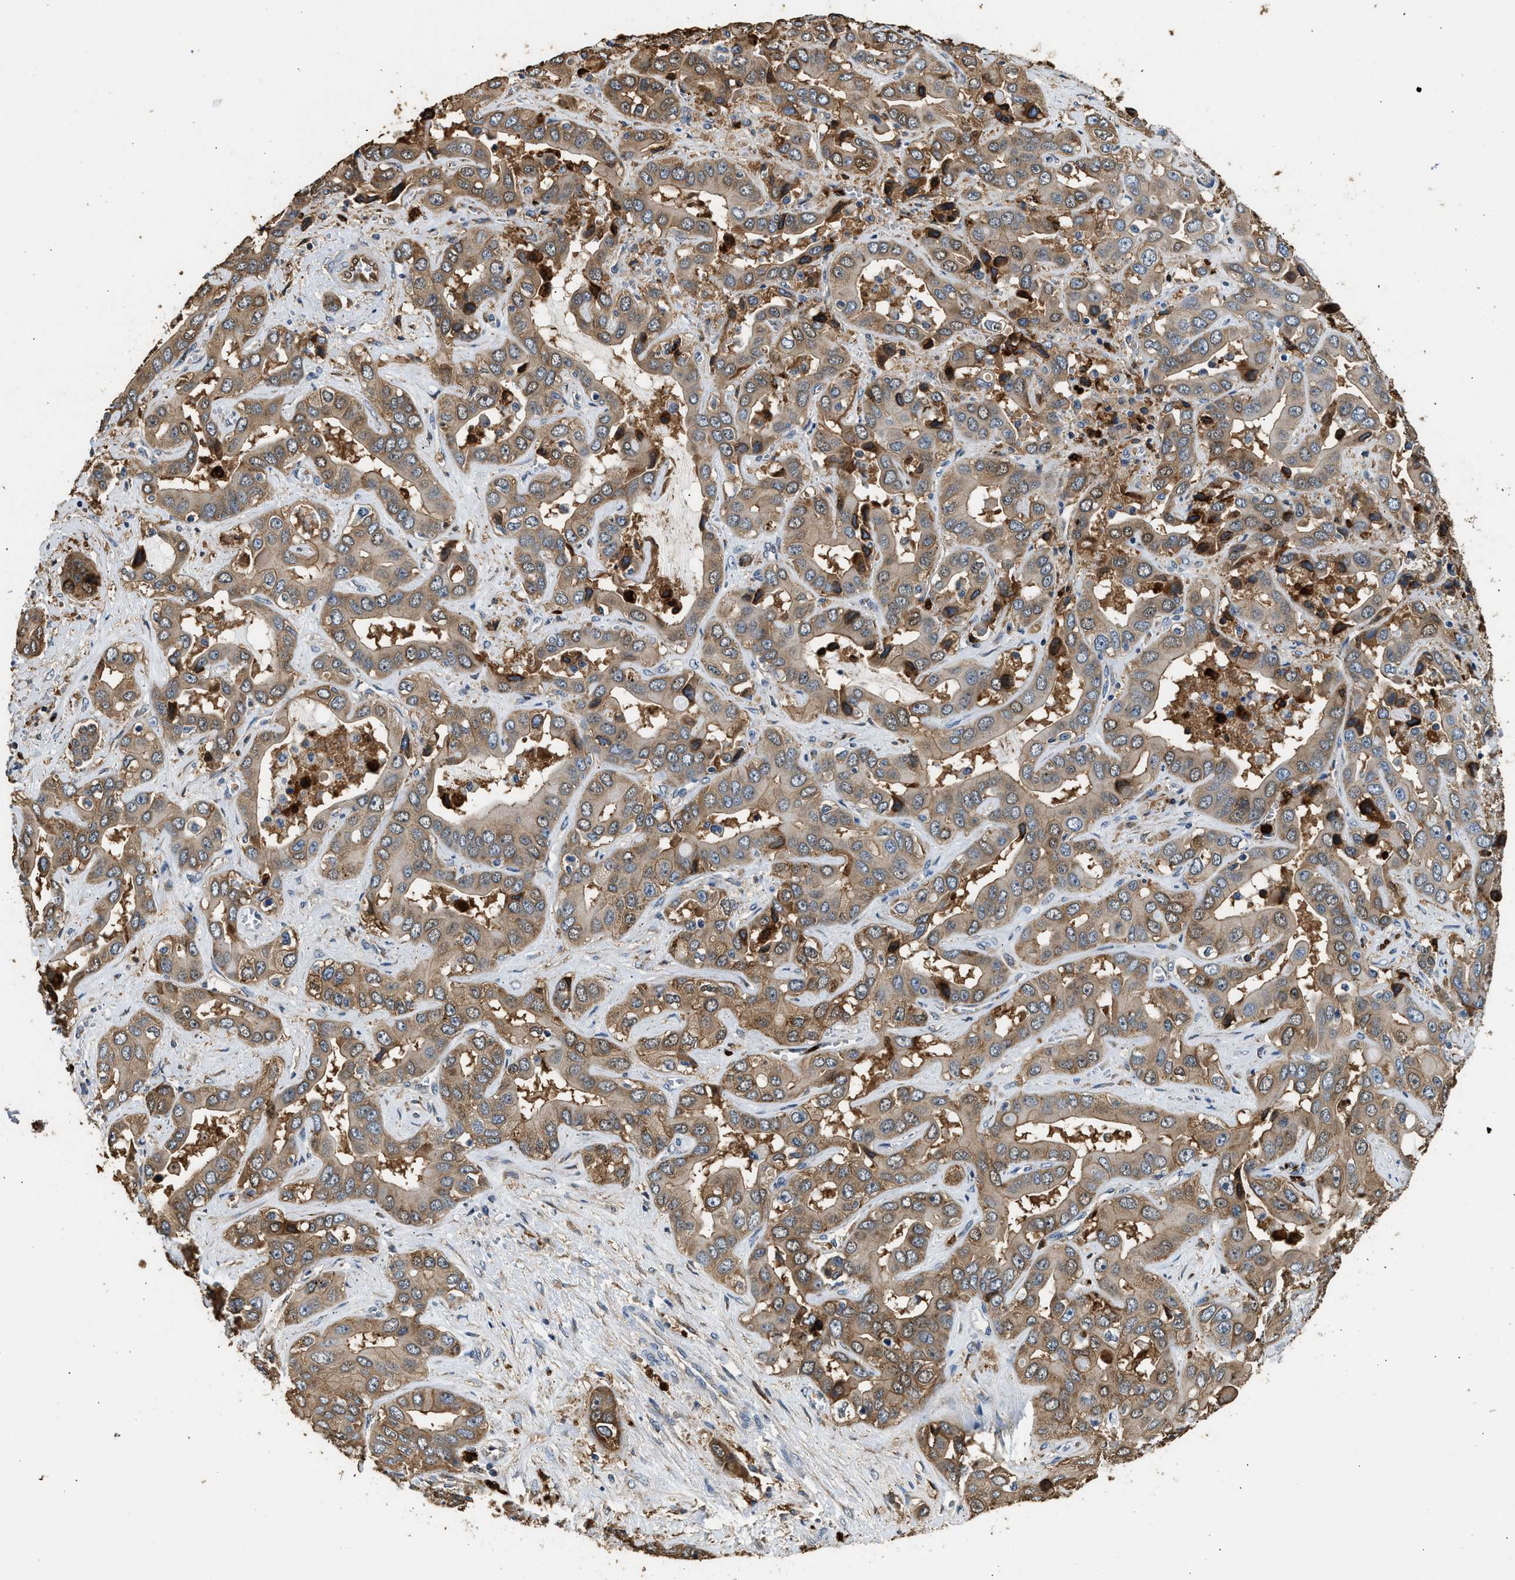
{"staining": {"intensity": "moderate", "quantity": "25%-75%", "location": "cytoplasmic/membranous,nuclear"}, "tissue": "liver cancer", "cell_type": "Tumor cells", "image_type": "cancer", "snomed": [{"axis": "morphology", "description": "Cholangiocarcinoma"}, {"axis": "topography", "description": "Liver"}], "caption": "An IHC image of neoplastic tissue is shown. Protein staining in brown labels moderate cytoplasmic/membranous and nuclear positivity in liver cancer within tumor cells. (Brightfield microscopy of DAB IHC at high magnification).", "gene": "ANXA3", "patient": {"sex": "female", "age": 52}}